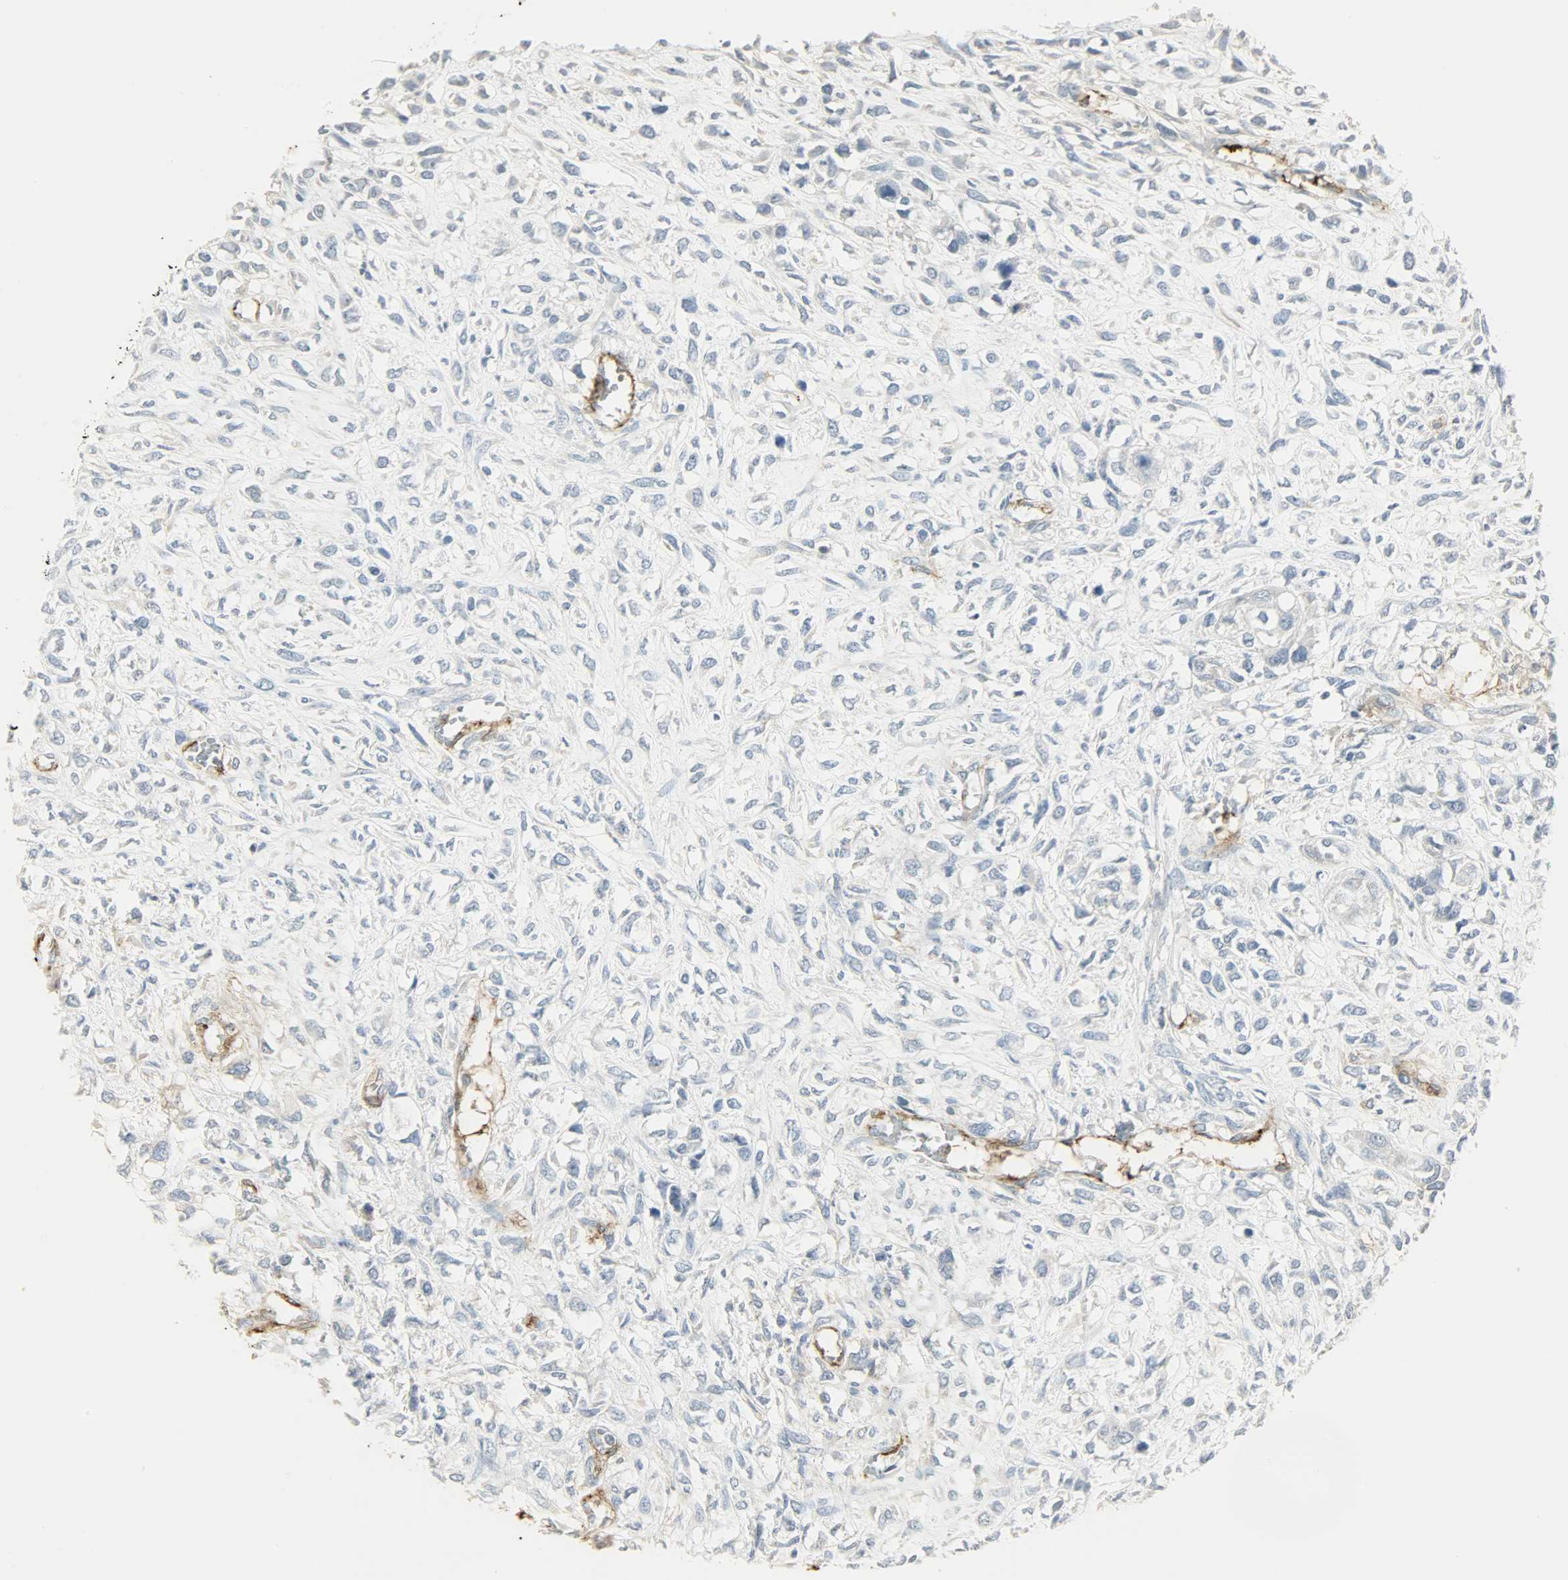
{"staining": {"intensity": "negative", "quantity": "none", "location": "none"}, "tissue": "head and neck cancer", "cell_type": "Tumor cells", "image_type": "cancer", "snomed": [{"axis": "morphology", "description": "Necrosis, NOS"}, {"axis": "morphology", "description": "Neoplasm, malignant, NOS"}, {"axis": "topography", "description": "Salivary gland"}, {"axis": "topography", "description": "Head-Neck"}], "caption": "An immunohistochemistry photomicrograph of head and neck cancer is shown. There is no staining in tumor cells of head and neck cancer.", "gene": "ENPEP", "patient": {"sex": "male", "age": 43}}